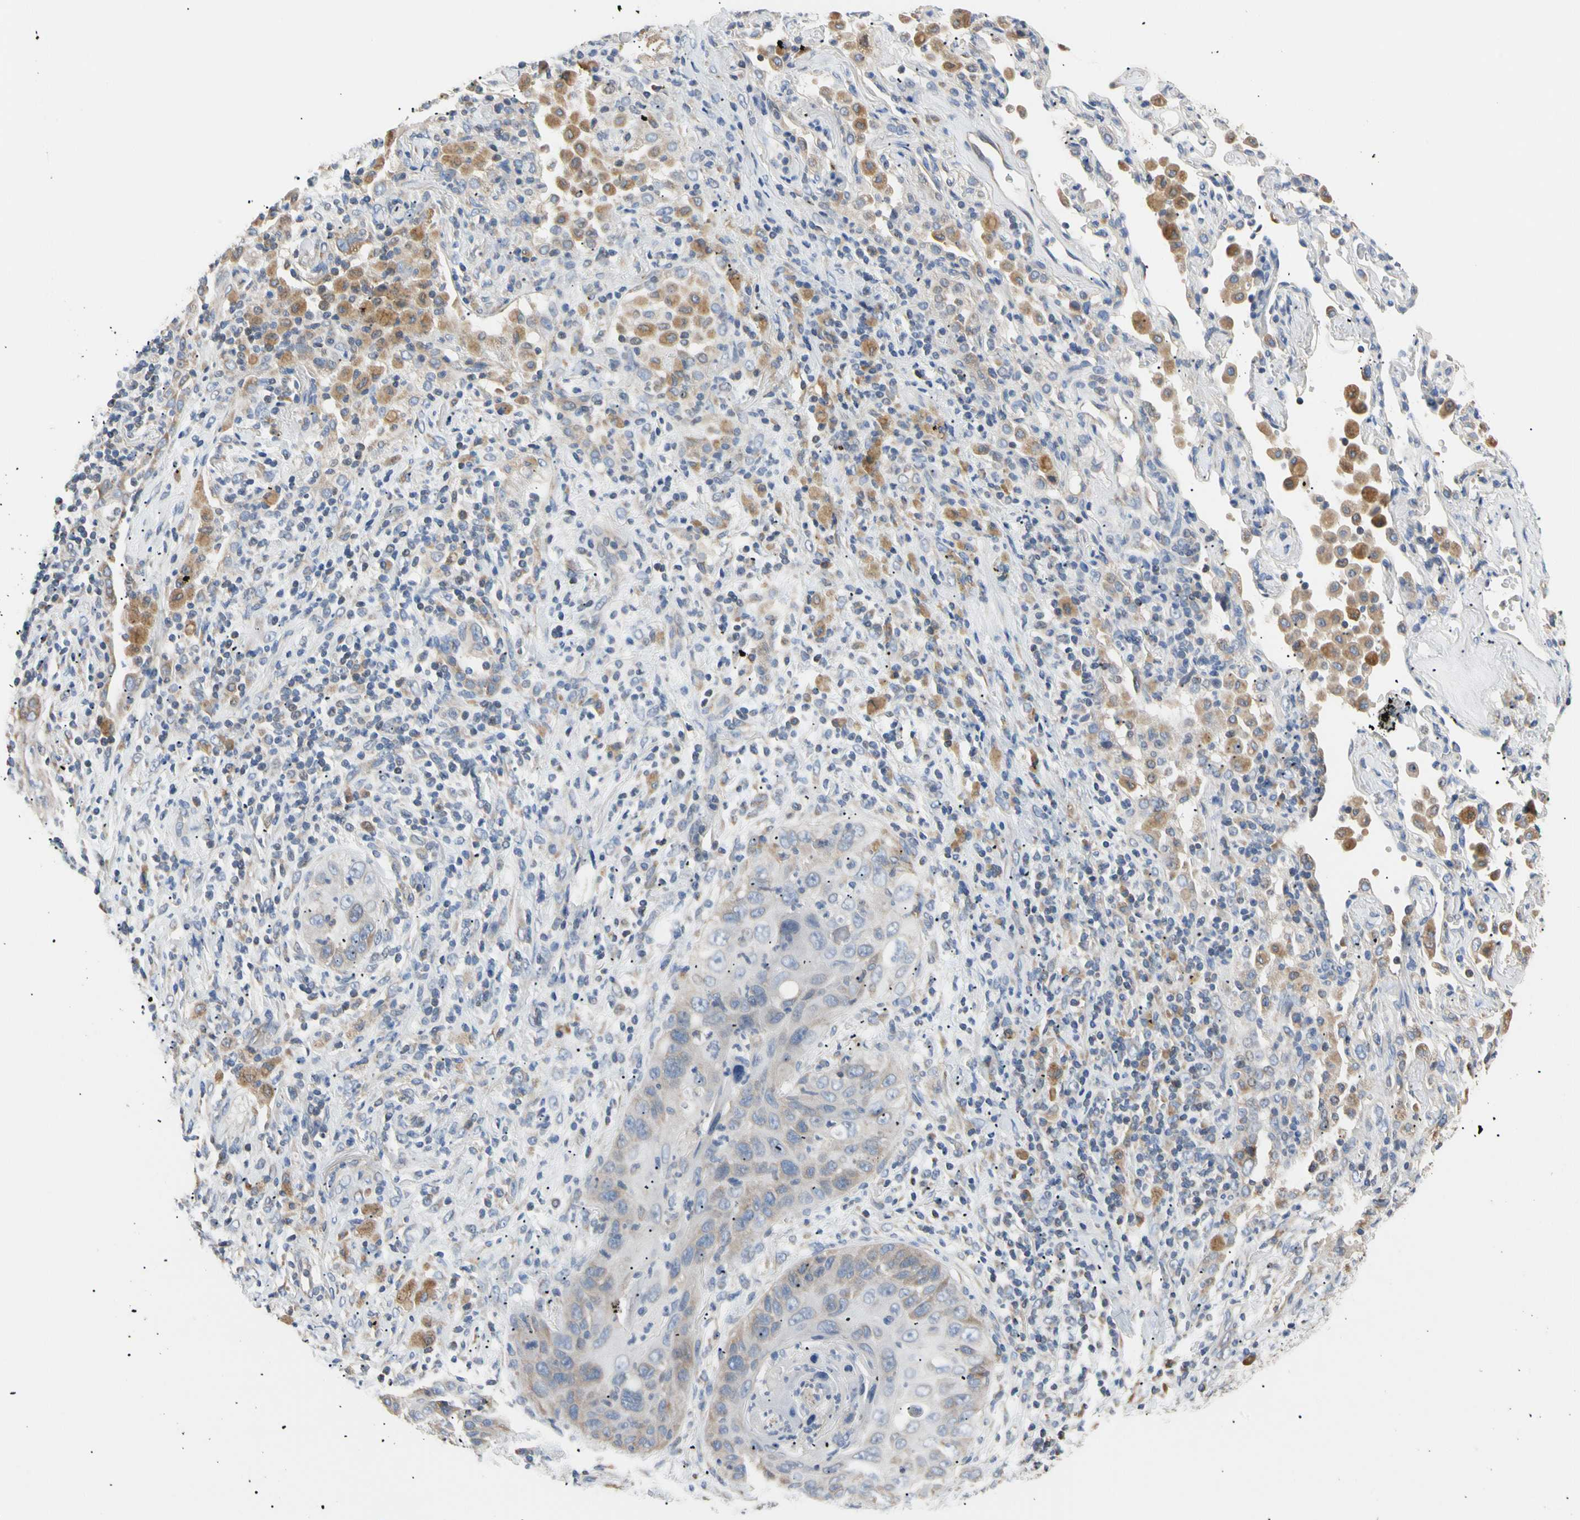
{"staining": {"intensity": "weak", "quantity": "<25%", "location": "cytoplasmic/membranous"}, "tissue": "lung cancer", "cell_type": "Tumor cells", "image_type": "cancer", "snomed": [{"axis": "morphology", "description": "Squamous cell carcinoma, NOS"}, {"axis": "topography", "description": "Lung"}], "caption": "An immunohistochemistry histopathology image of lung cancer is shown. There is no staining in tumor cells of lung cancer.", "gene": "PLGRKT", "patient": {"sex": "female", "age": 67}}